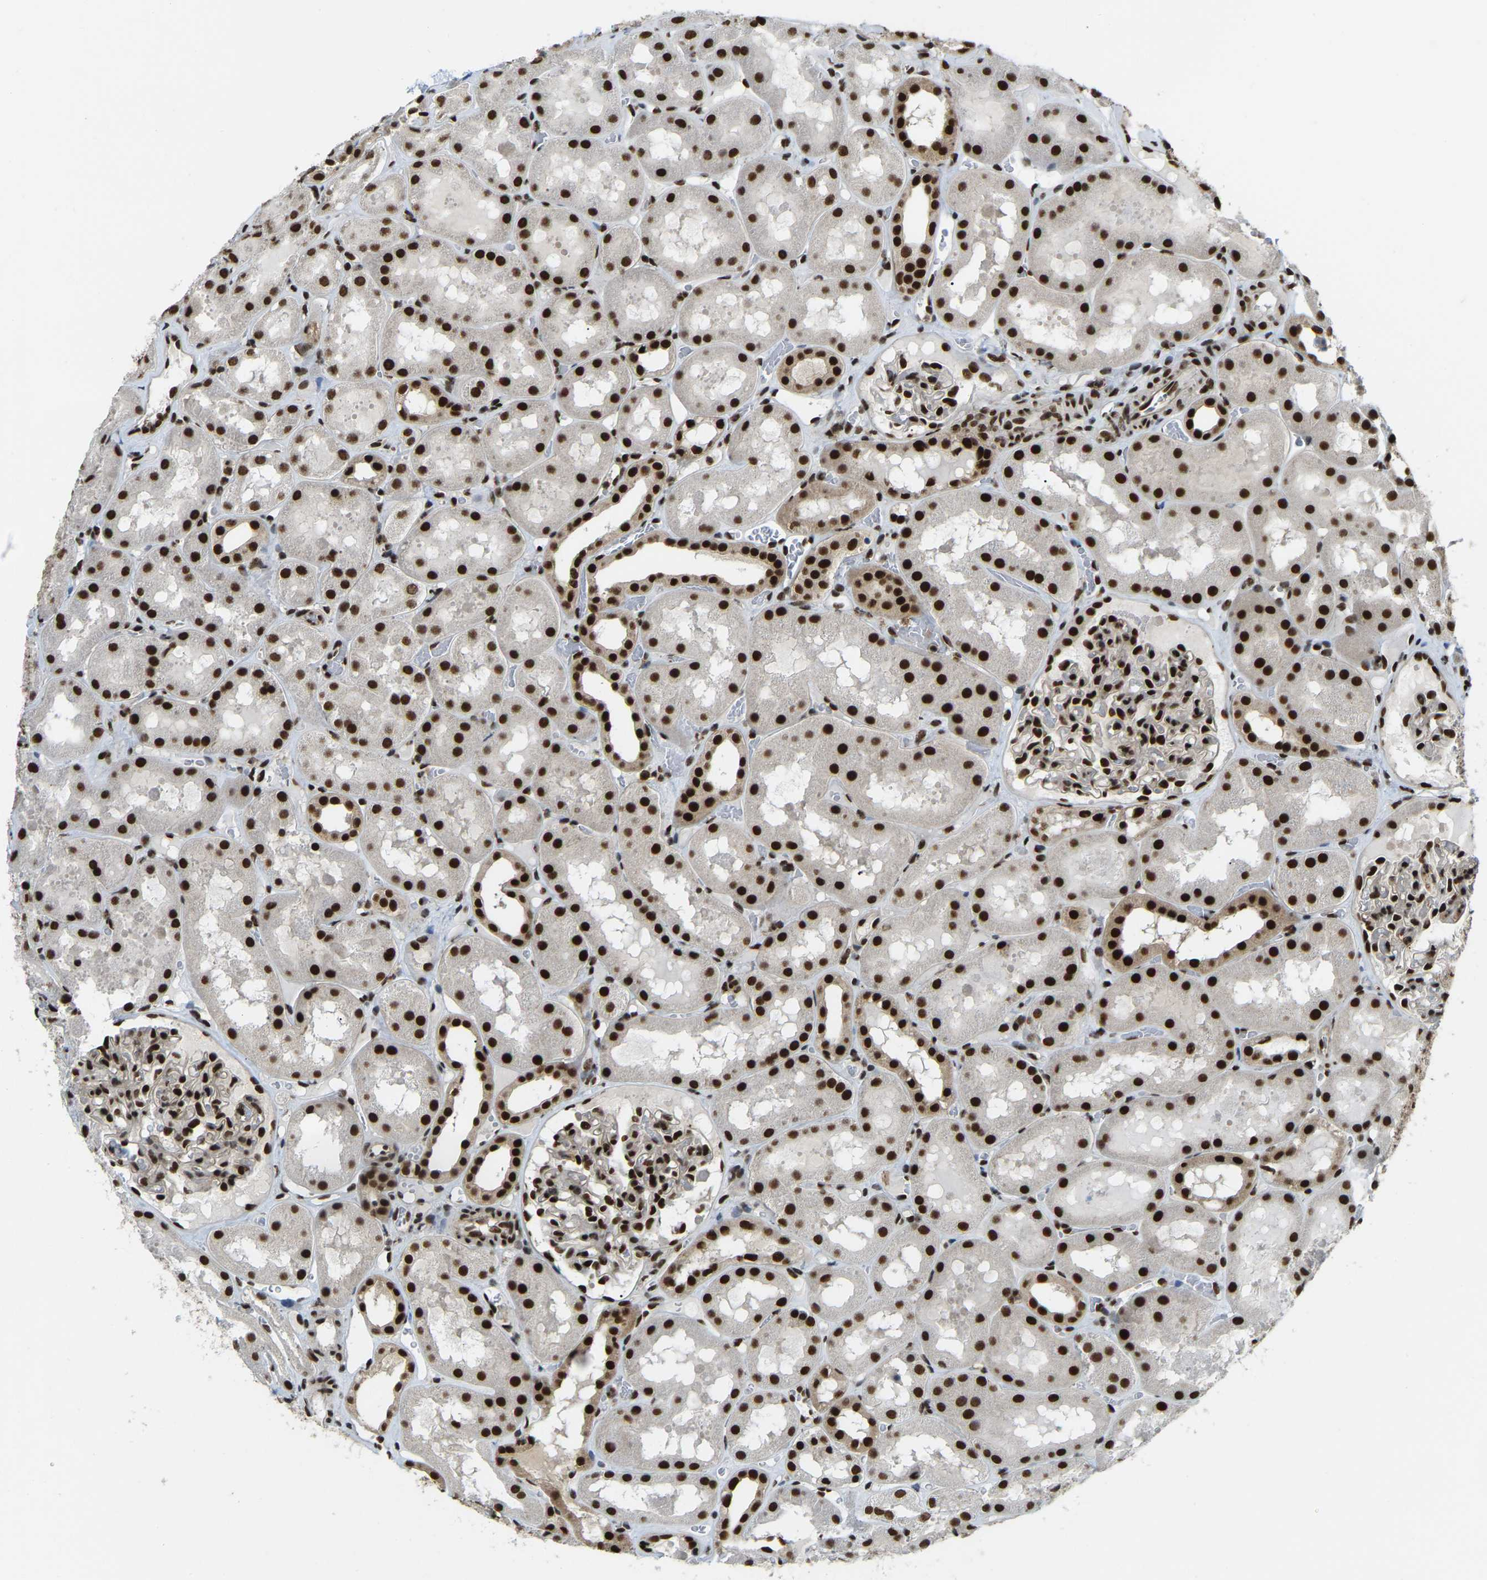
{"staining": {"intensity": "strong", "quantity": ">75%", "location": "nuclear"}, "tissue": "kidney", "cell_type": "Cells in glomeruli", "image_type": "normal", "snomed": [{"axis": "morphology", "description": "Normal tissue, NOS"}, {"axis": "topography", "description": "Kidney"}, {"axis": "topography", "description": "Urinary bladder"}], "caption": "IHC image of unremarkable kidney: kidney stained using immunohistochemistry reveals high levels of strong protein expression localized specifically in the nuclear of cells in glomeruli, appearing as a nuclear brown color.", "gene": "NUMA1", "patient": {"sex": "male", "age": 16}}